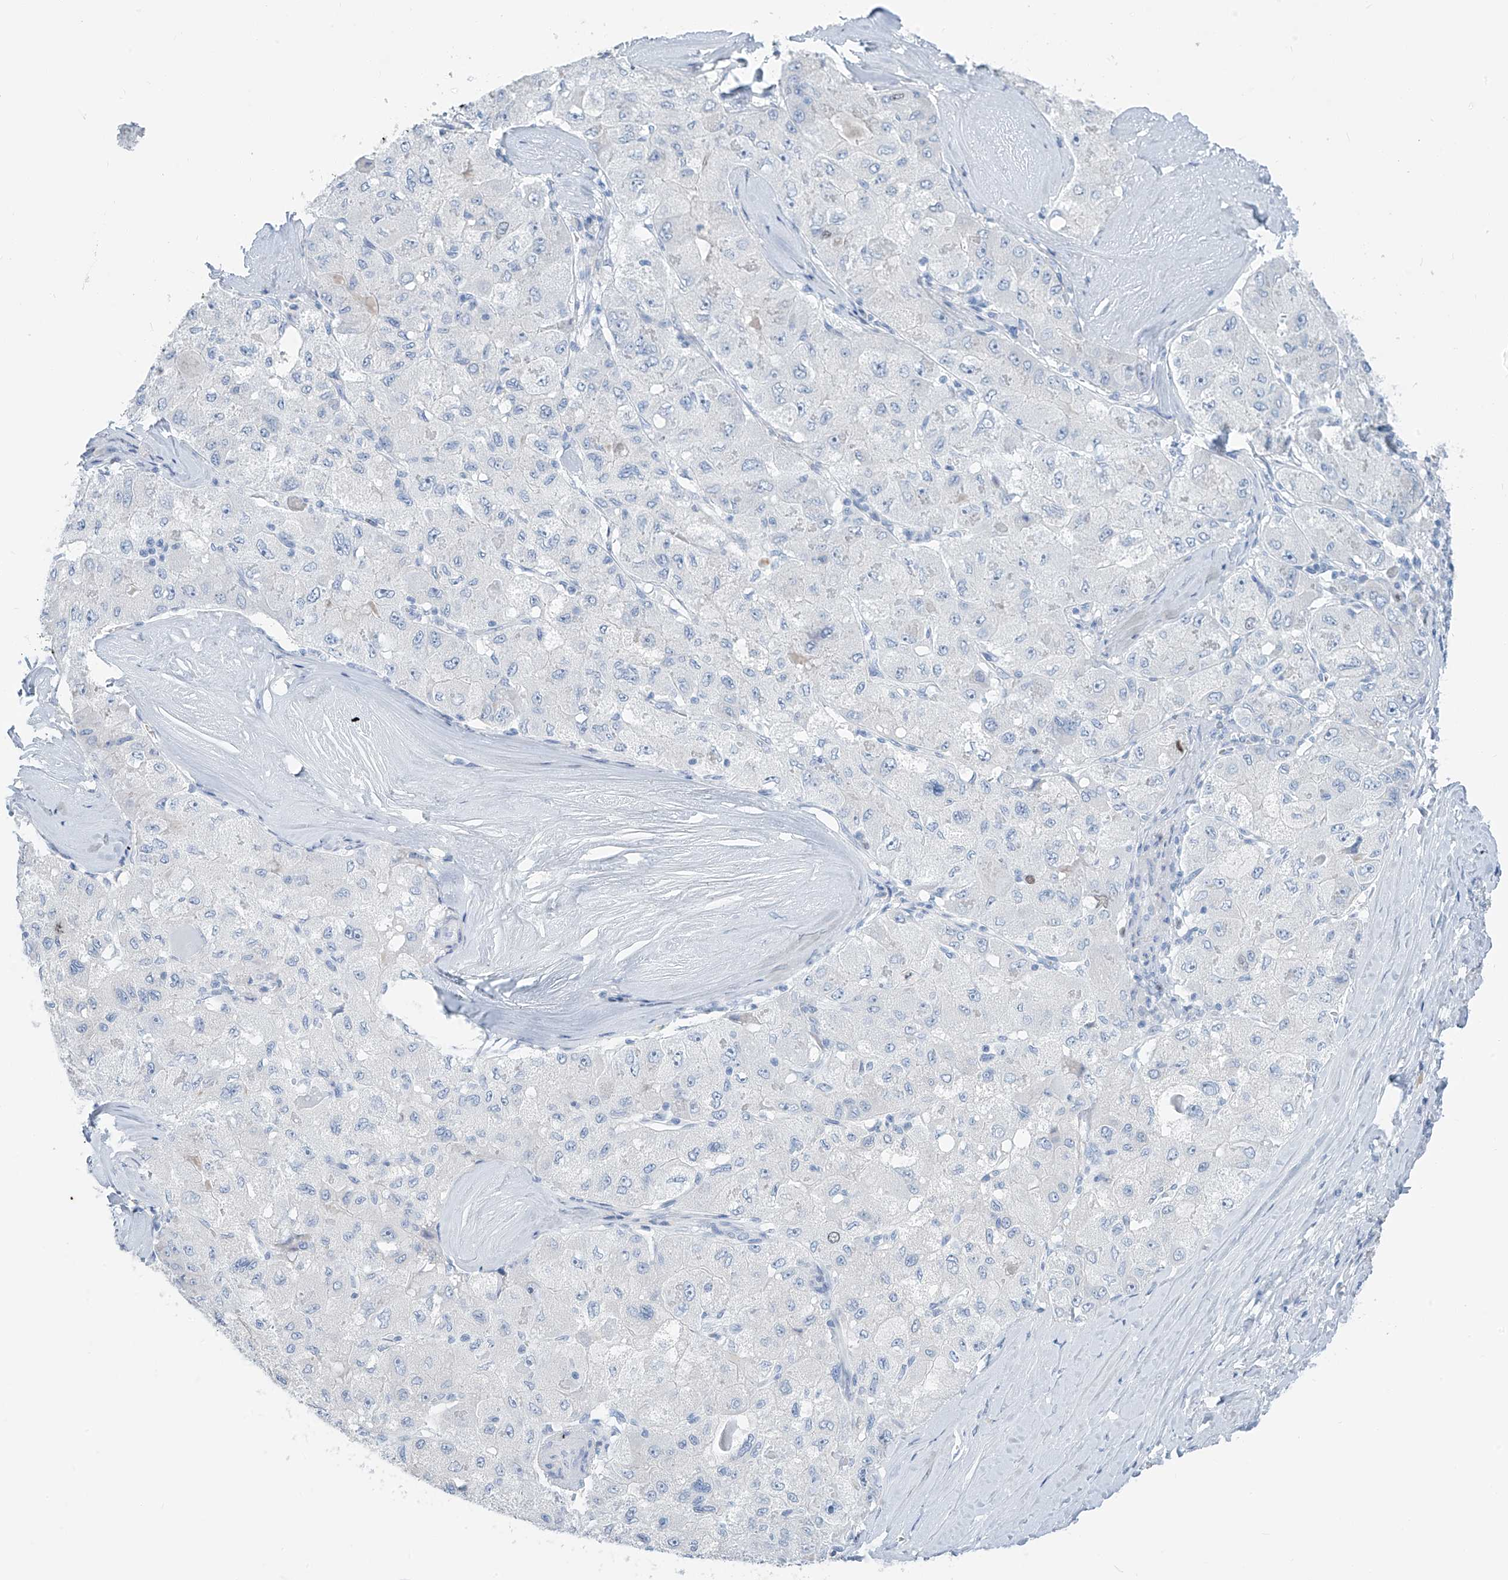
{"staining": {"intensity": "negative", "quantity": "none", "location": "none"}, "tissue": "liver cancer", "cell_type": "Tumor cells", "image_type": "cancer", "snomed": [{"axis": "morphology", "description": "Carcinoma, Hepatocellular, NOS"}, {"axis": "topography", "description": "Liver"}], "caption": "Hepatocellular carcinoma (liver) stained for a protein using immunohistochemistry (IHC) displays no expression tumor cells.", "gene": "SGO2", "patient": {"sex": "male", "age": 80}}